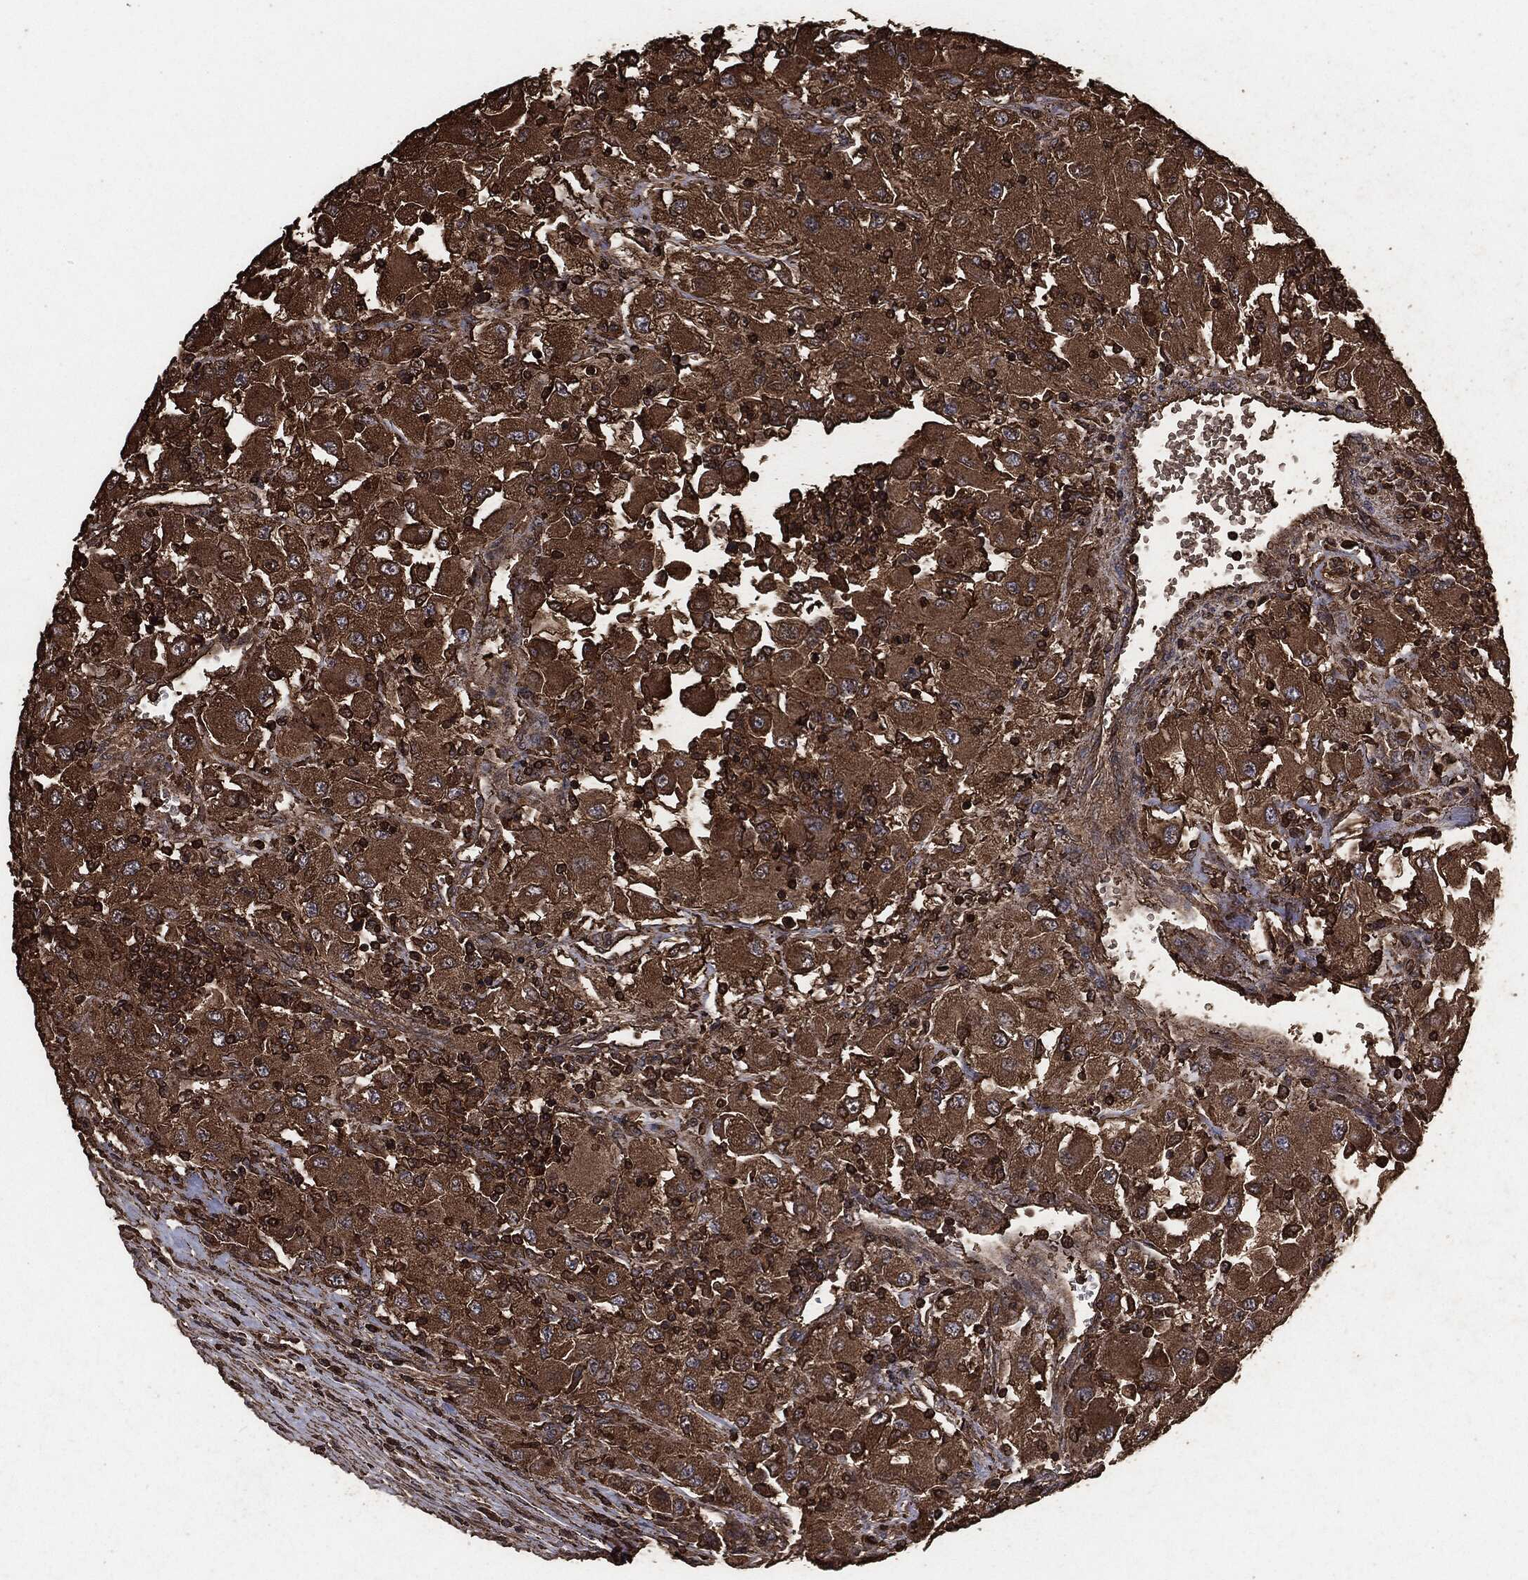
{"staining": {"intensity": "strong", "quantity": ">75%", "location": "cytoplasmic/membranous"}, "tissue": "renal cancer", "cell_type": "Tumor cells", "image_type": "cancer", "snomed": [{"axis": "morphology", "description": "Adenocarcinoma, NOS"}, {"axis": "topography", "description": "Kidney"}], "caption": "Renal cancer (adenocarcinoma) stained with a protein marker exhibits strong staining in tumor cells.", "gene": "MTOR", "patient": {"sex": "female", "age": 67}}